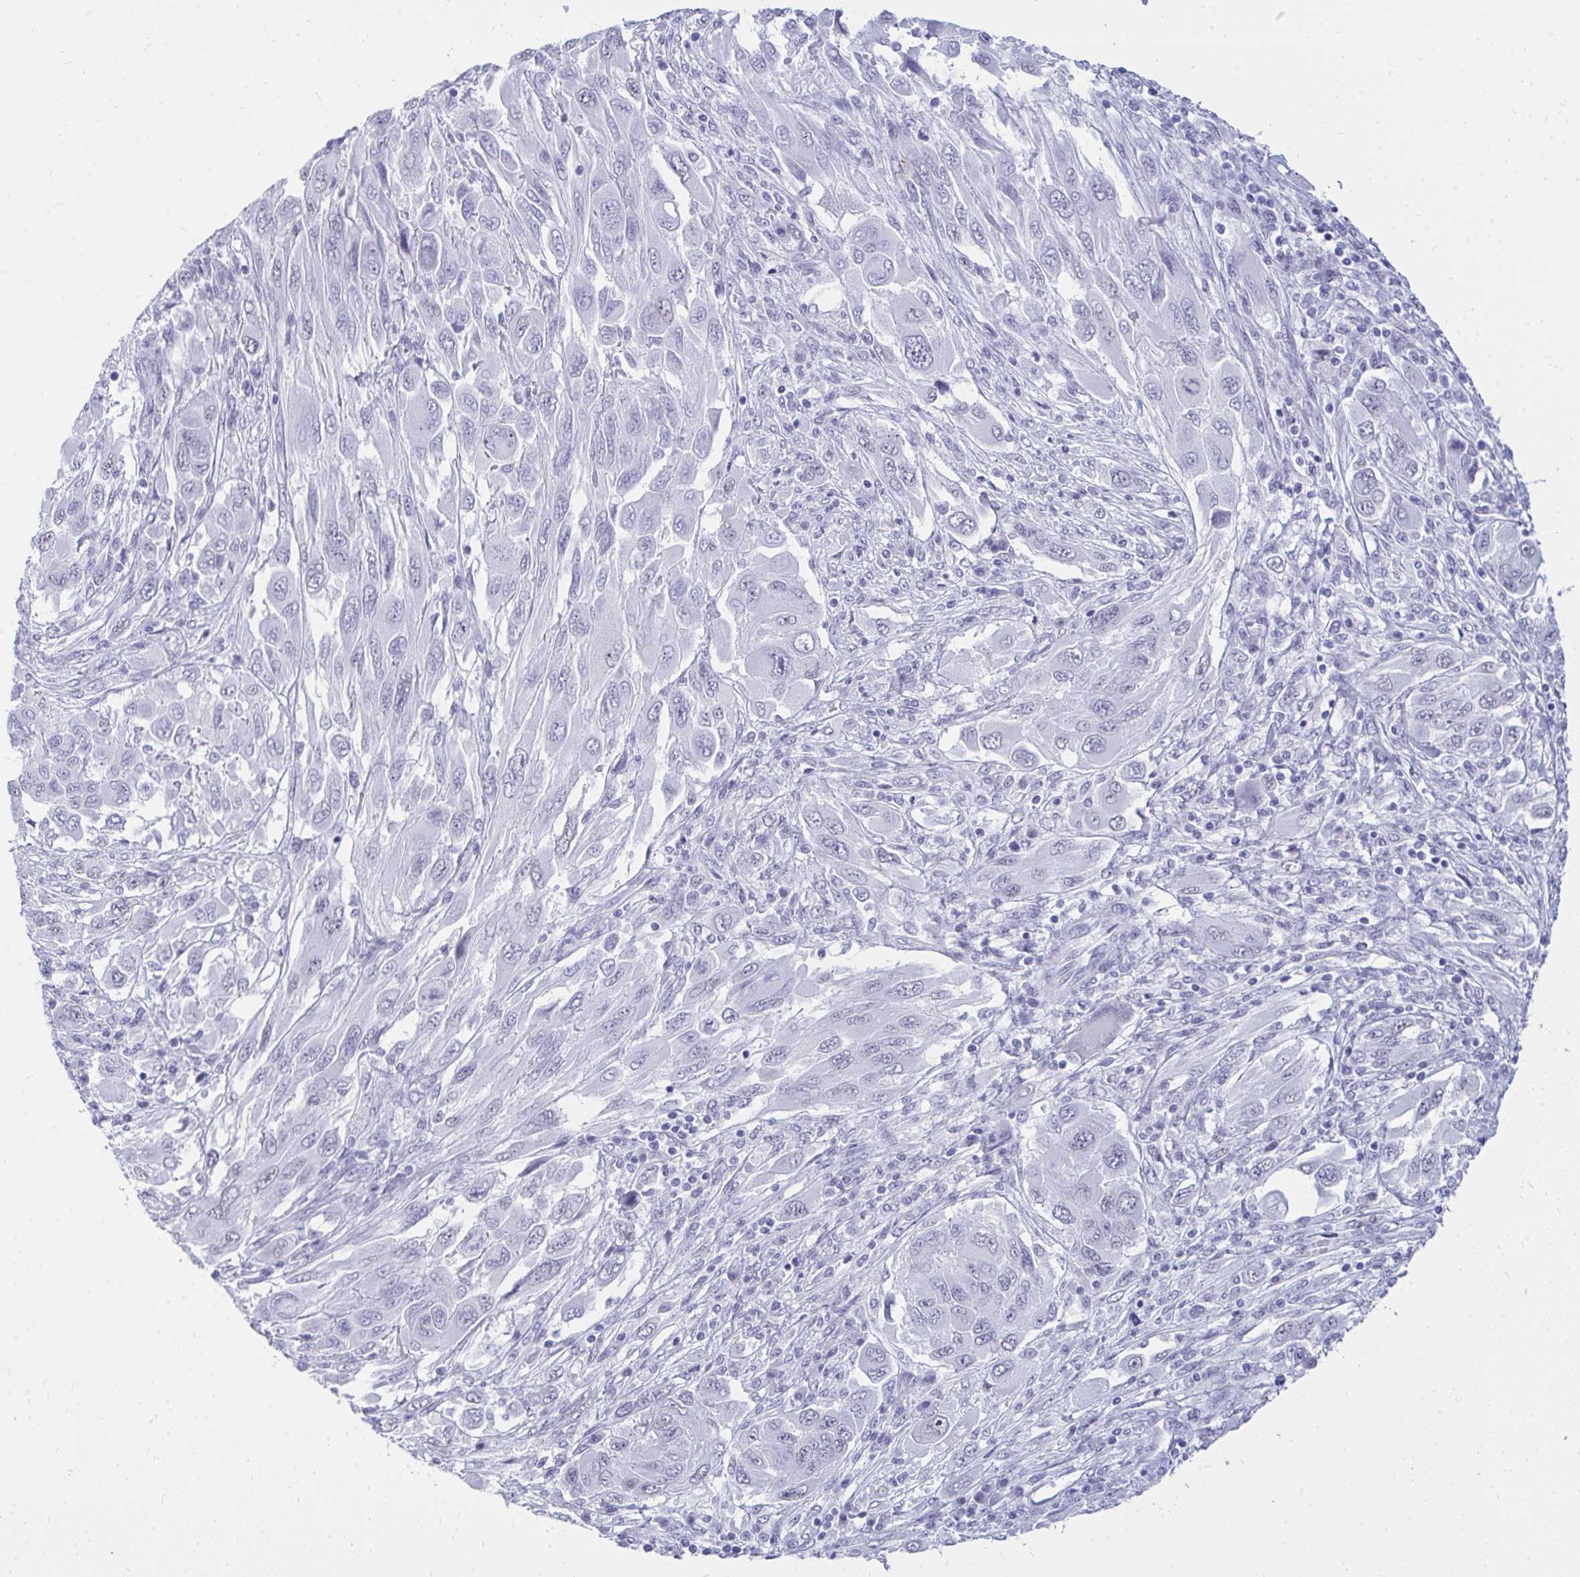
{"staining": {"intensity": "negative", "quantity": "none", "location": "none"}, "tissue": "melanoma", "cell_type": "Tumor cells", "image_type": "cancer", "snomed": [{"axis": "morphology", "description": "Malignant melanoma, NOS"}, {"axis": "topography", "description": "Skin"}], "caption": "IHC micrograph of neoplastic tissue: human malignant melanoma stained with DAB (3,3'-diaminobenzidine) reveals no significant protein staining in tumor cells.", "gene": "OR5F1", "patient": {"sex": "female", "age": 91}}